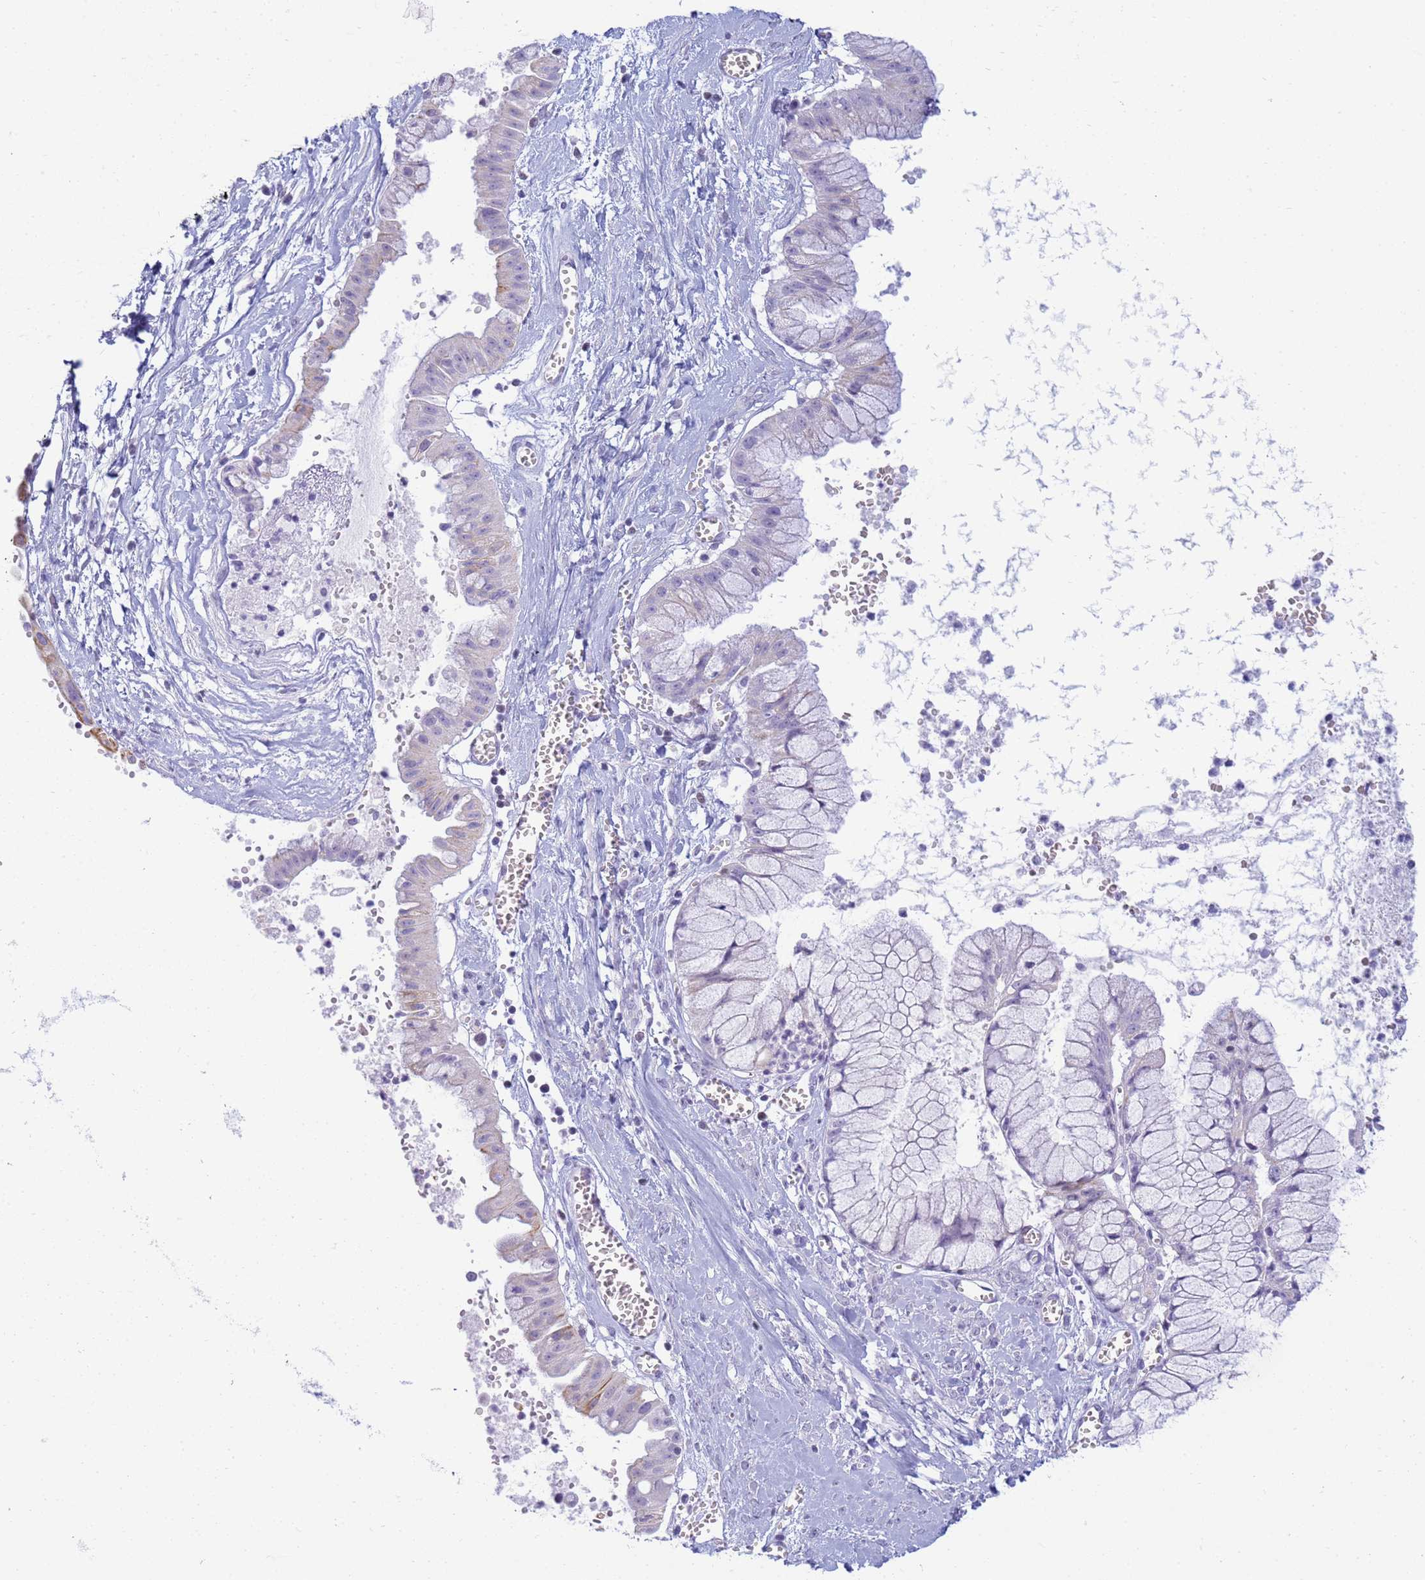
{"staining": {"intensity": "weak", "quantity": "<25%", "location": "cytoplasmic/membranous"}, "tissue": "ovarian cancer", "cell_type": "Tumor cells", "image_type": "cancer", "snomed": [{"axis": "morphology", "description": "Cystadenocarcinoma, mucinous, NOS"}, {"axis": "topography", "description": "Ovary"}], "caption": "Ovarian mucinous cystadenocarcinoma stained for a protein using immunohistochemistry (IHC) shows no positivity tumor cells.", "gene": "SNX20", "patient": {"sex": "female", "age": 70}}